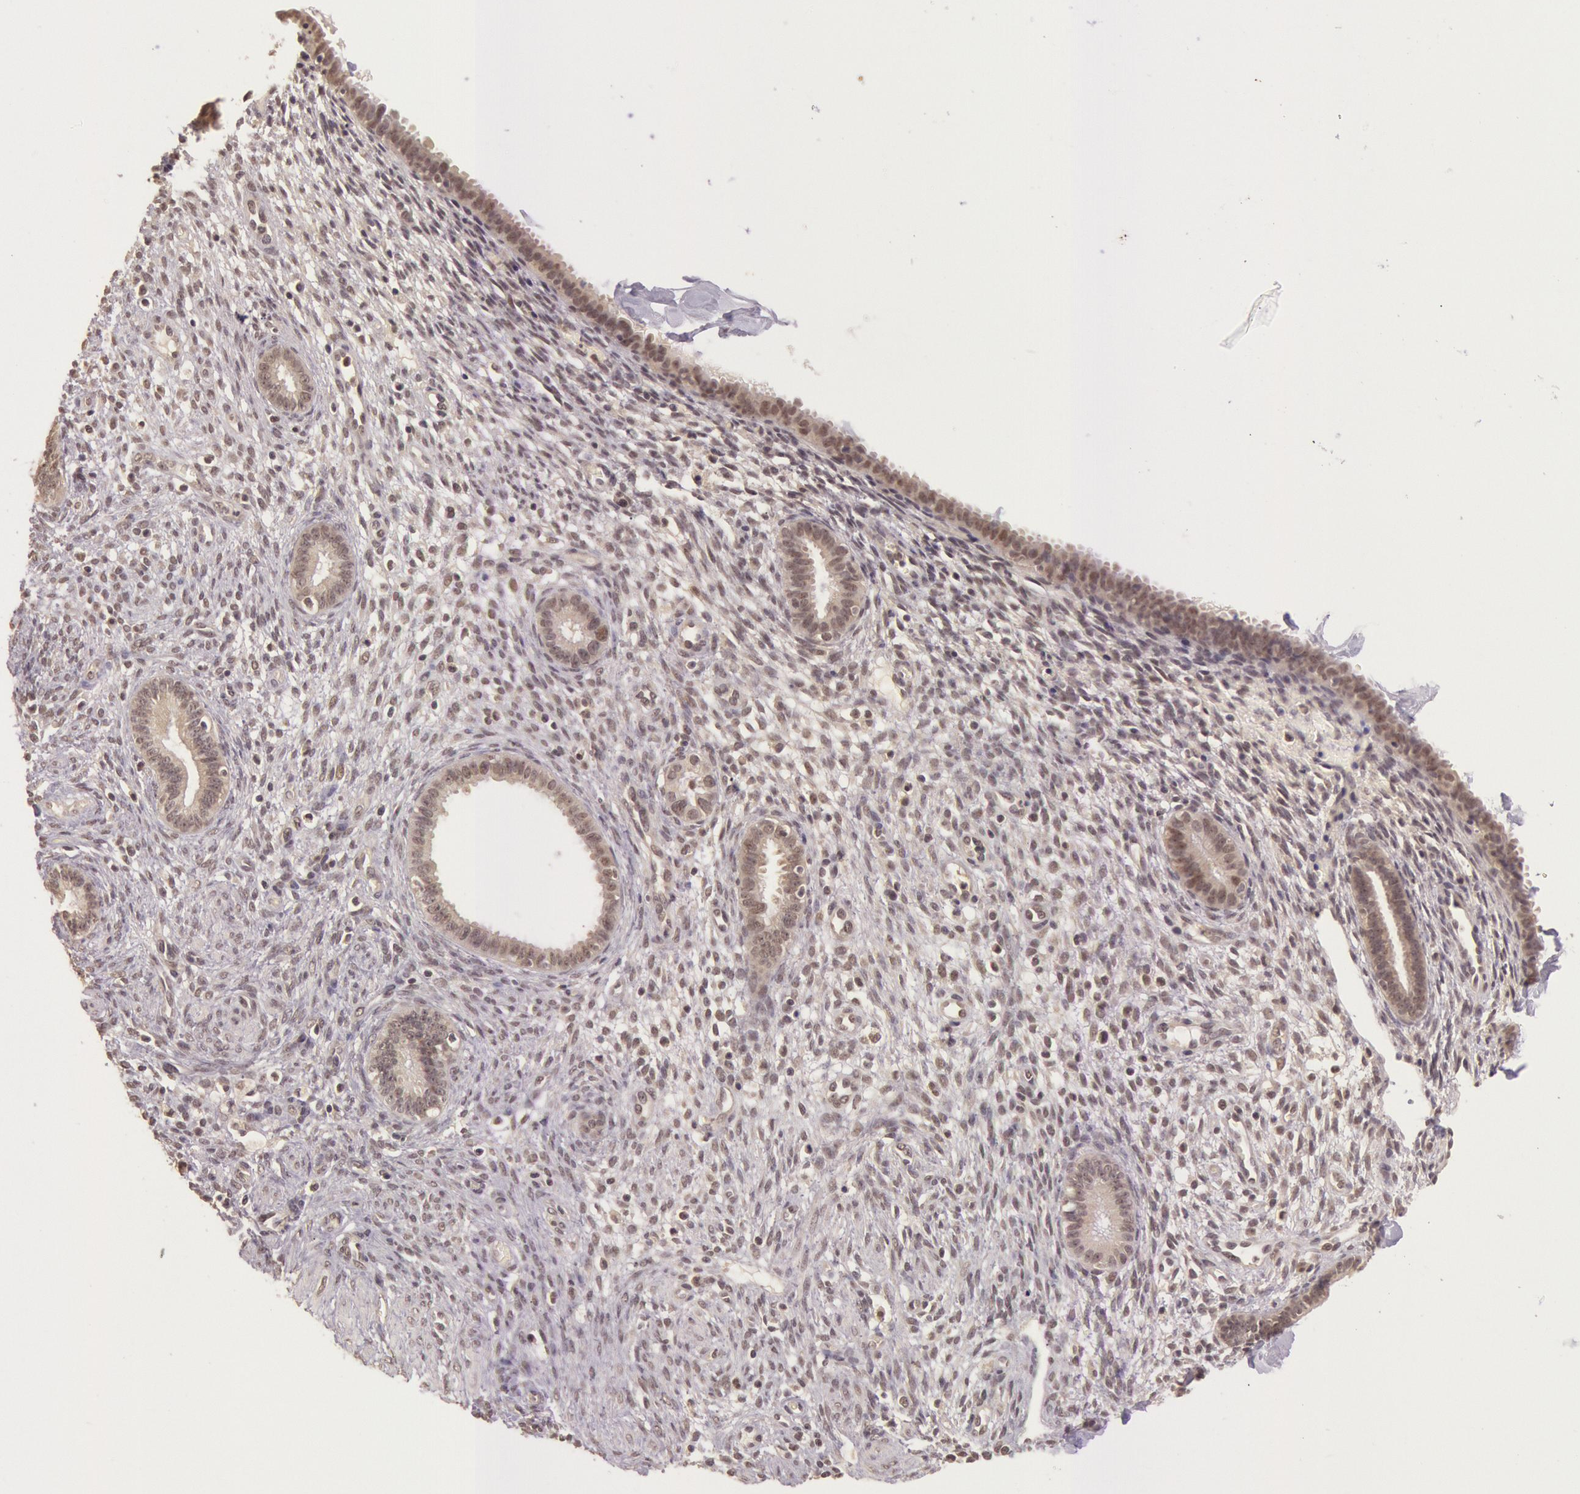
{"staining": {"intensity": "weak", "quantity": "<25%", "location": "cytoplasmic/membranous"}, "tissue": "endometrium", "cell_type": "Cells in endometrial stroma", "image_type": "normal", "snomed": [{"axis": "morphology", "description": "Normal tissue, NOS"}, {"axis": "topography", "description": "Endometrium"}], "caption": "The histopathology image shows no staining of cells in endometrial stroma in unremarkable endometrium.", "gene": "RTL10", "patient": {"sex": "female", "age": 72}}